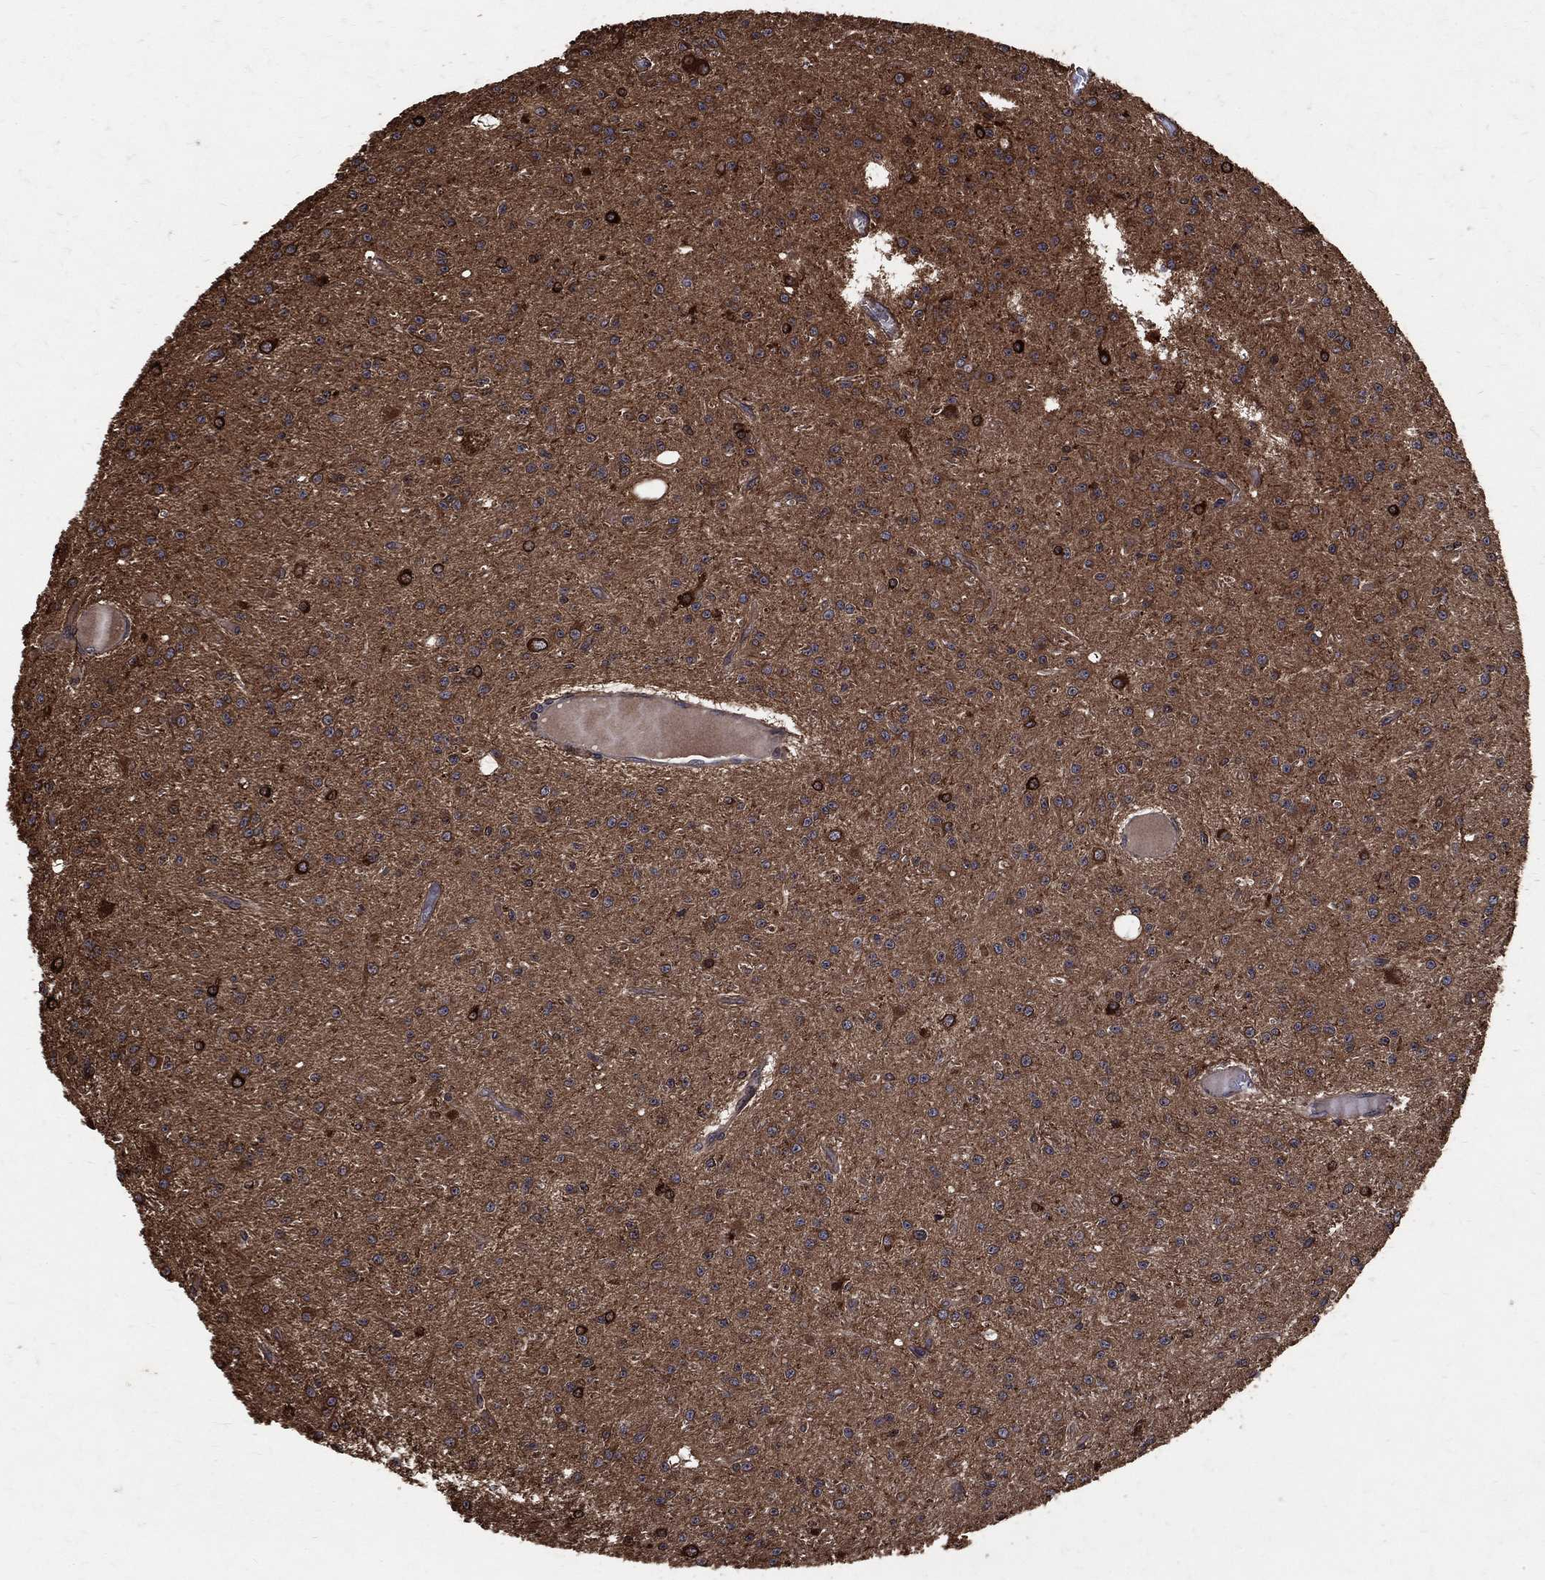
{"staining": {"intensity": "strong", "quantity": "<25%", "location": "cytoplasmic/membranous"}, "tissue": "glioma", "cell_type": "Tumor cells", "image_type": "cancer", "snomed": [{"axis": "morphology", "description": "Glioma, malignant, Low grade"}, {"axis": "topography", "description": "Brain"}], "caption": "Protein staining reveals strong cytoplasmic/membranous expression in approximately <25% of tumor cells in glioma.", "gene": "DPYSL2", "patient": {"sex": "male", "age": 27}}